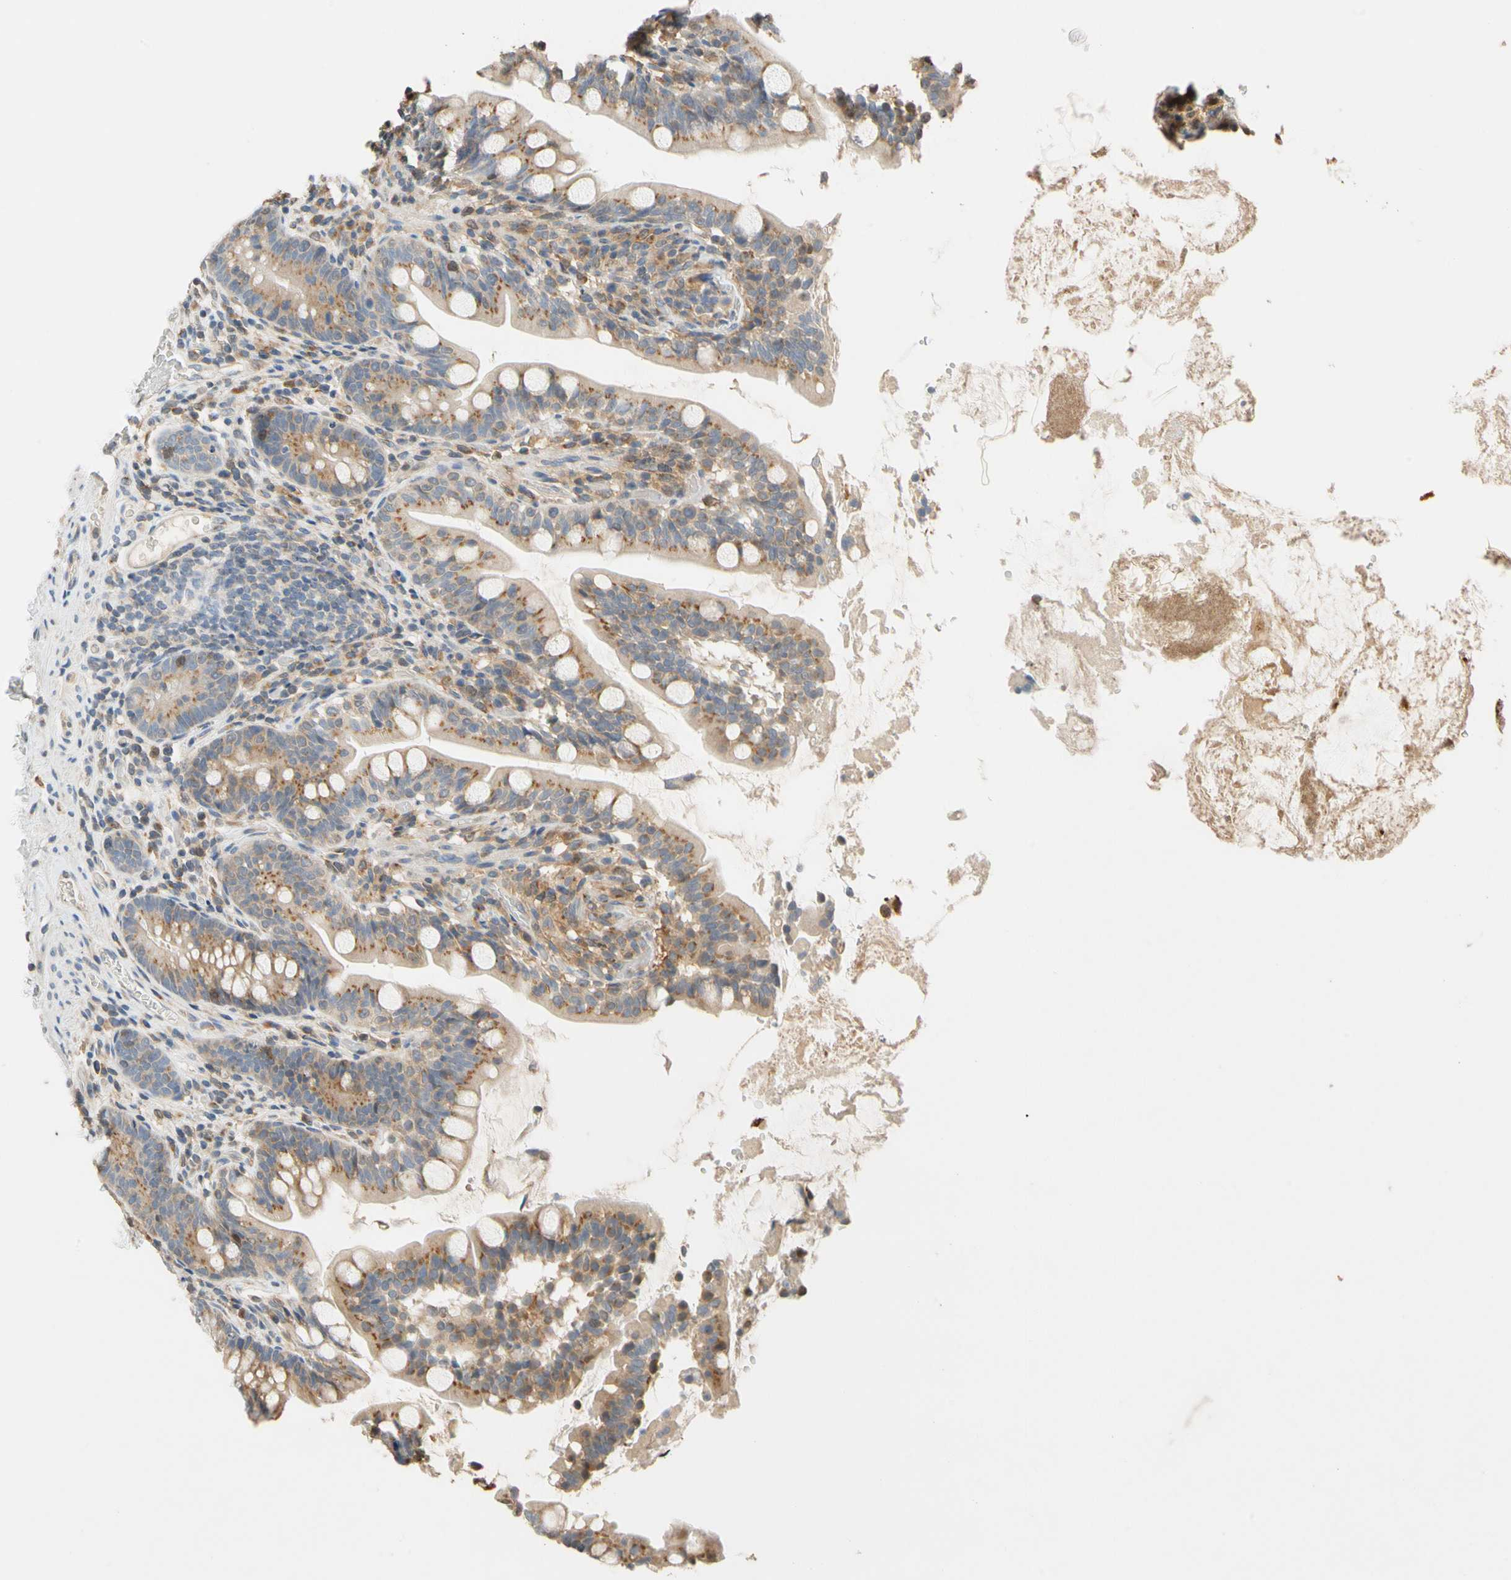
{"staining": {"intensity": "moderate", "quantity": ">75%", "location": "cytoplasmic/membranous"}, "tissue": "small intestine", "cell_type": "Glandular cells", "image_type": "normal", "snomed": [{"axis": "morphology", "description": "Normal tissue, NOS"}, {"axis": "topography", "description": "Small intestine"}], "caption": "A high-resolution image shows IHC staining of unremarkable small intestine, which reveals moderate cytoplasmic/membranous positivity in about >75% of glandular cells.", "gene": "GPSM2", "patient": {"sex": "female", "age": 56}}